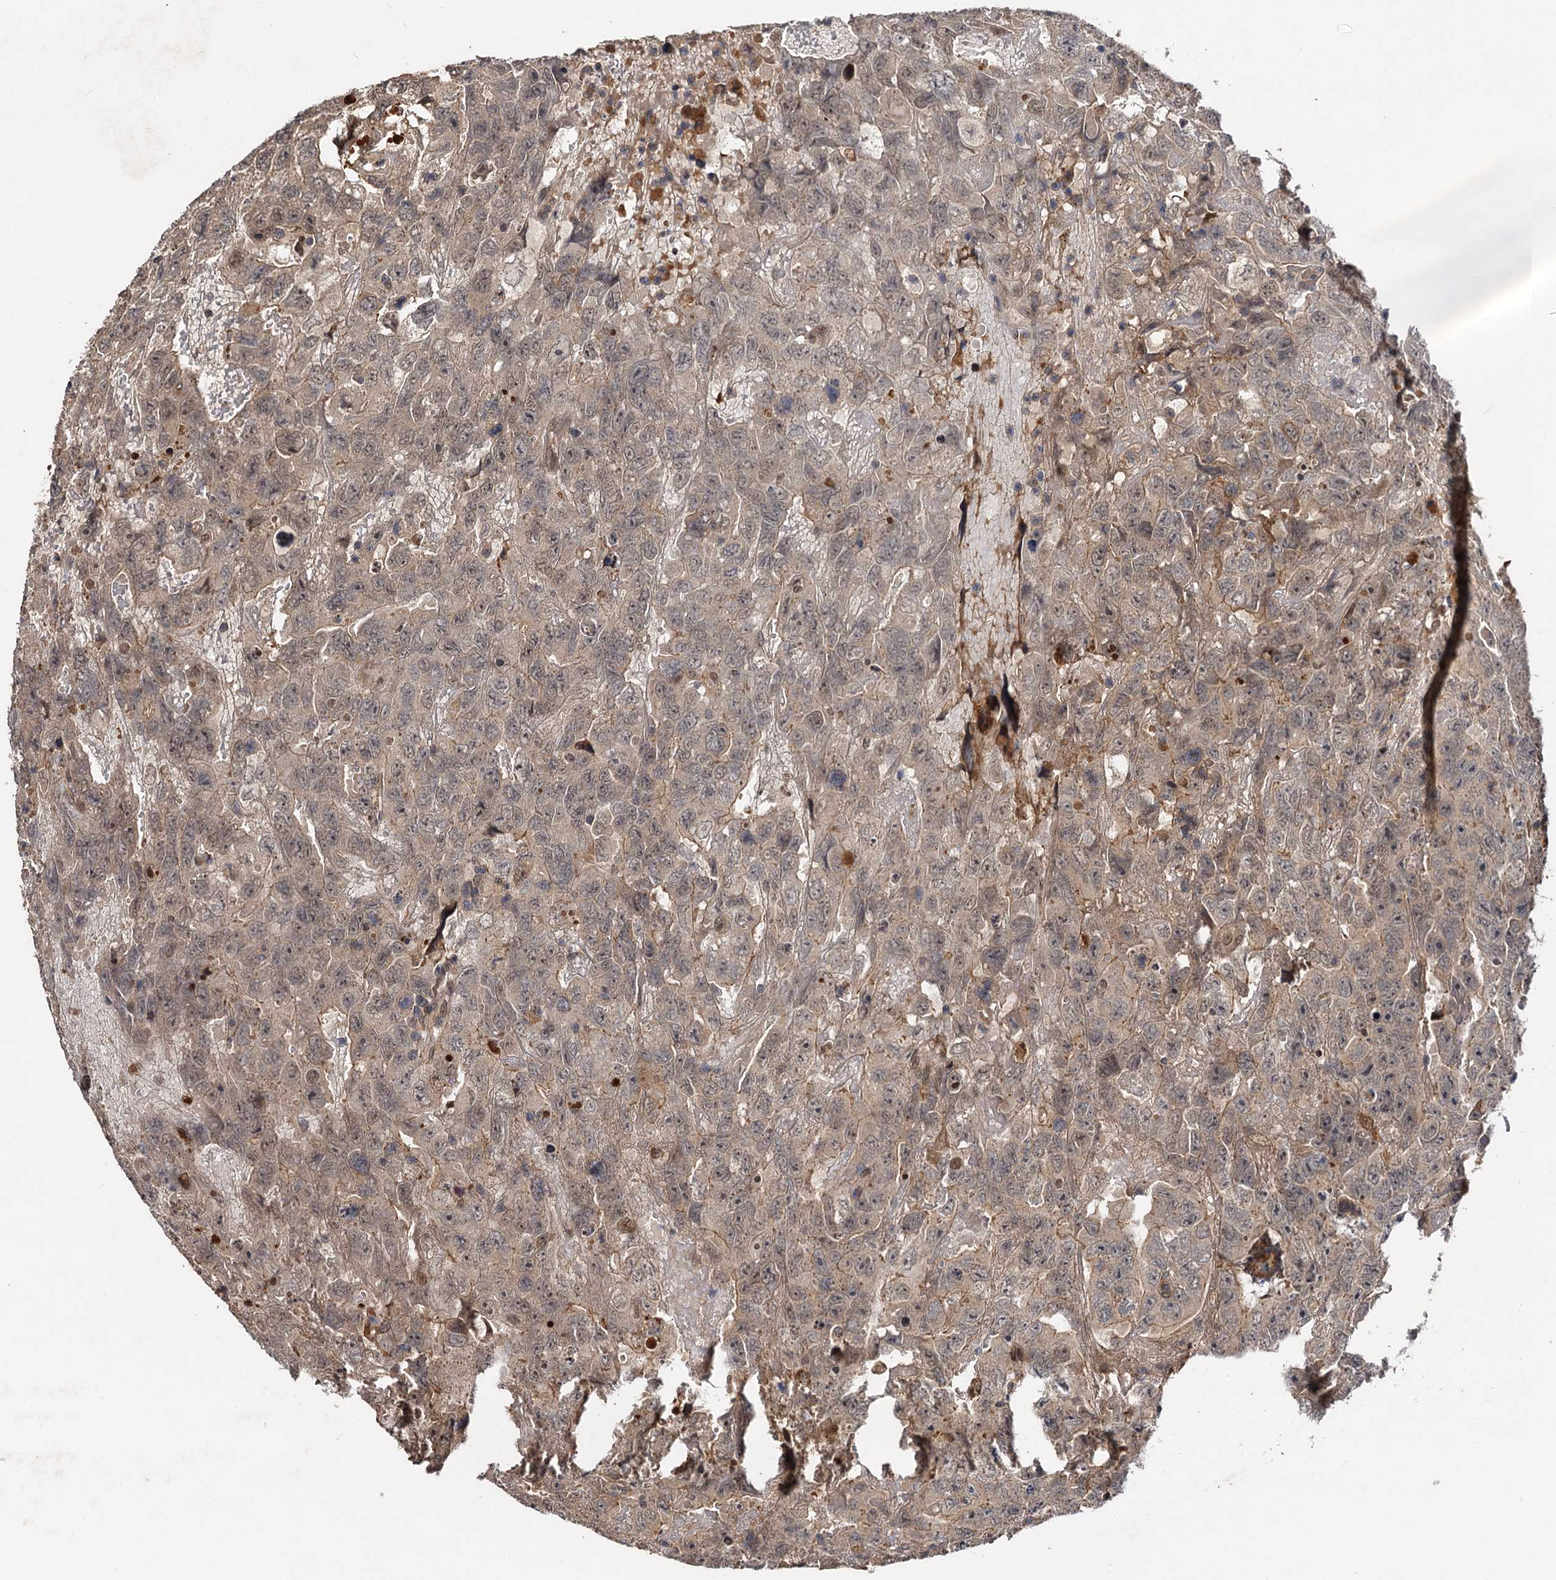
{"staining": {"intensity": "weak", "quantity": "<25%", "location": "cytoplasmic/membranous"}, "tissue": "testis cancer", "cell_type": "Tumor cells", "image_type": "cancer", "snomed": [{"axis": "morphology", "description": "Carcinoma, Embryonal, NOS"}, {"axis": "topography", "description": "Testis"}], "caption": "Tumor cells are negative for brown protein staining in testis cancer.", "gene": "MBD6", "patient": {"sex": "male", "age": 45}}